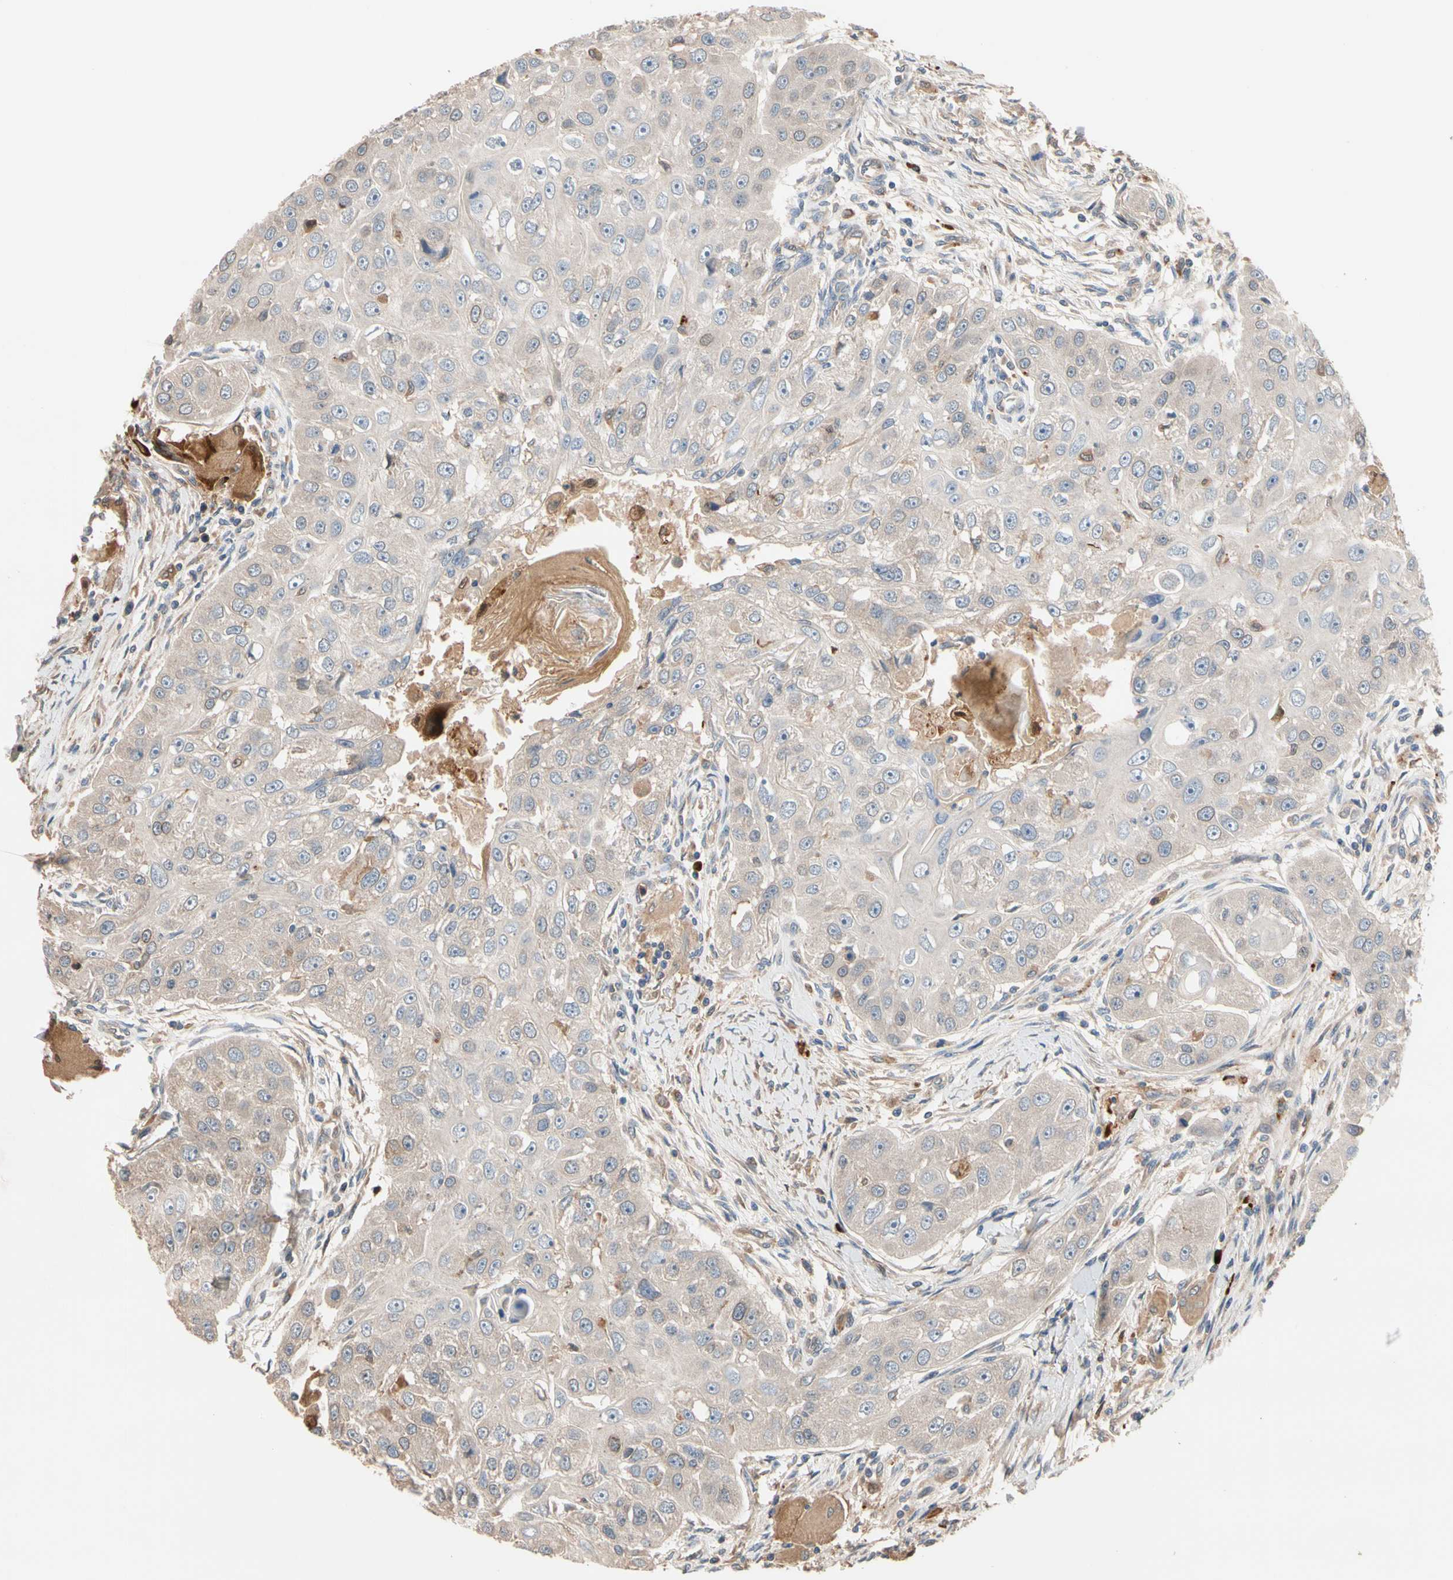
{"staining": {"intensity": "weak", "quantity": ">75%", "location": "cytoplasmic/membranous"}, "tissue": "head and neck cancer", "cell_type": "Tumor cells", "image_type": "cancer", "snomed": [{"axis": "morphology", "description": "Normal tissue, NOS"}, {"axis": "morphology", "description": "Squamous cell carcinoma, NOS"}, {"axis": "topography", "description": "Skeletal muscle"}, {"axis": "topography", "description": "Head-Neck"}], "caption": "An immunohistochemistry histopathology image of neoplastic tissue is shown. Protein staining in brown labels weak cytoplasmic/membranous positivity in squamous cell carcinoma (head and neck) within tumor cells. The protein of interest is stained brown, and the nuclei are stained in blue (DAB (3,3'-diaminobenzidine) IHC with brightfield microscopy, high magnification).", "gene": "FGD6", "patient": {"sex": "male", "age": 51}}